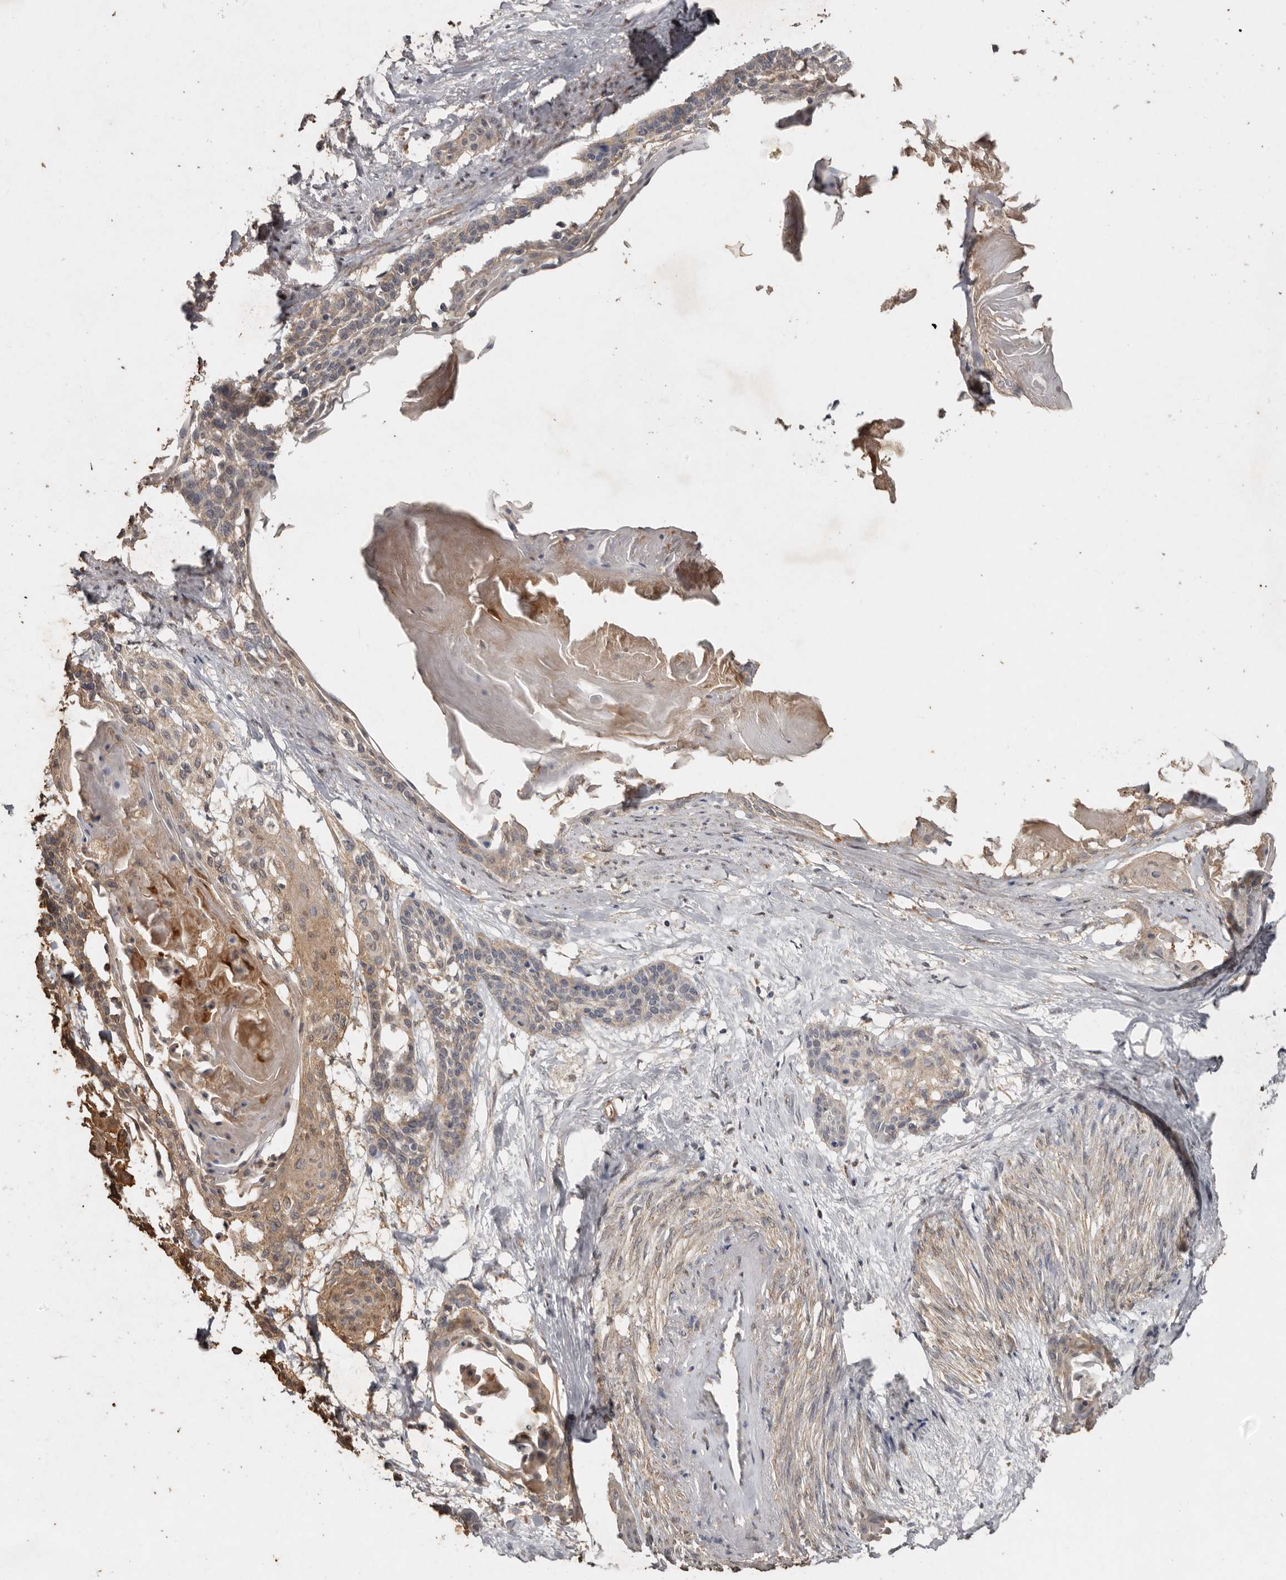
{"staining": {"intensity": "weak", "quantity": "25%-75%", "location": "cytoplasmic/membranous"}, "tissue": "cervical cancer", "cell_type": "Tumor cells", "image_type": "cancer", "snomed": [{"axis": "morphology", "description": "Squamous cell carcinoma, NOS"}, {"axis": "topography", "description": "Cervix"}], "caption": "Protein positivity by IHC exhibits weak cytoplasmic/membranous expression in approximately 25%-75% of tumor cells in cervical cancer (squamous cell carcinoma). (DAB IHC with brightfield microscopy, high magnification).", "gene": "EDEM1", "patient": {"sex": "female", "age": 57}}